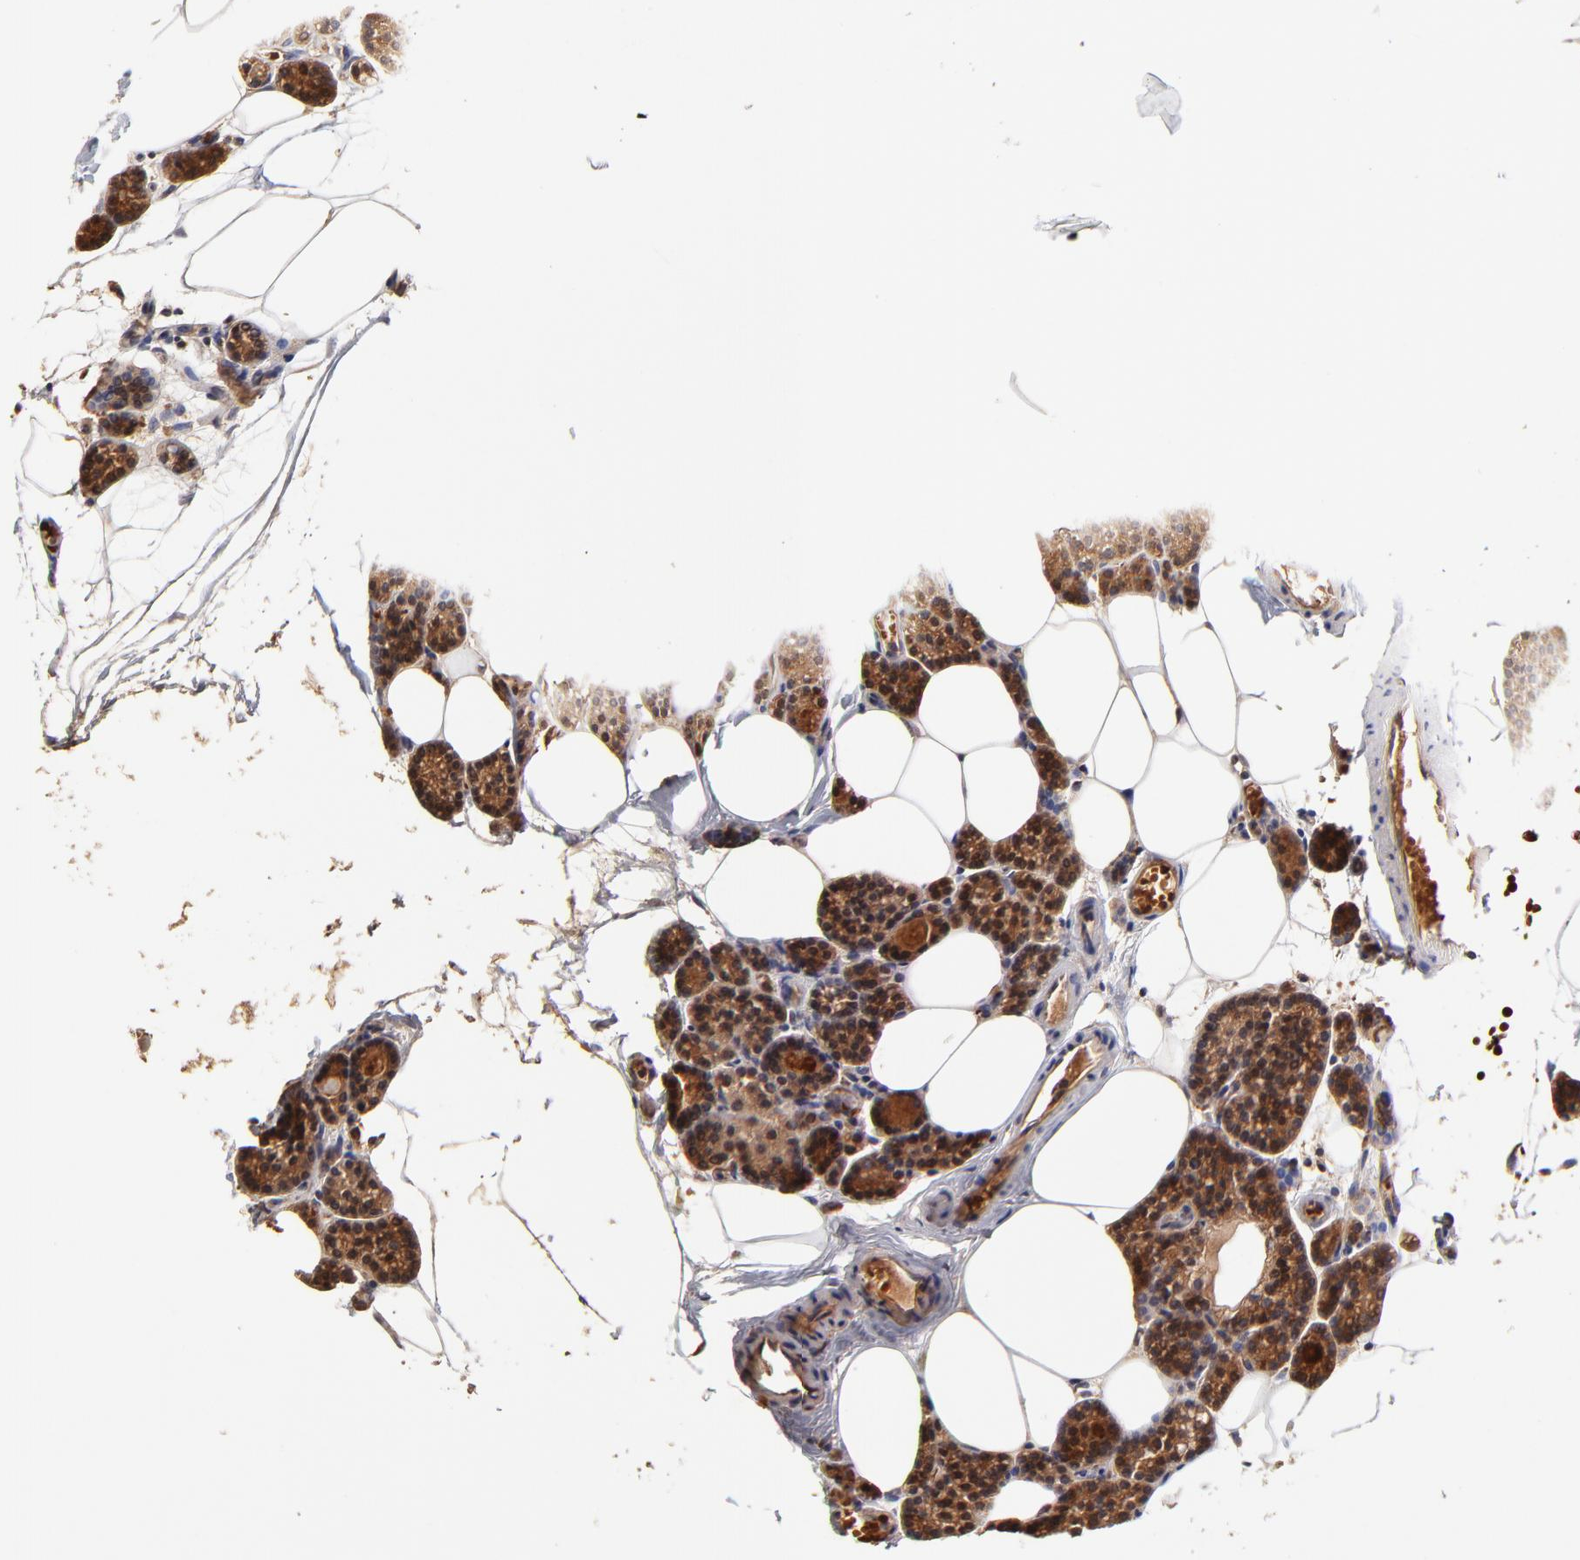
{"staining": {"intensity": "moderate", "quantity": ">75%", "location": "cytoplasmic/membranous"}, "tissue": "parathyroid gland", "cell_type": "Glandular cells", "image_type": "normal", "snomed": [{"axis": "morphology", "description": "Normal tissue, NOS"}, {"axis": "topography", "description": "Parathyroid gland"}], "caption": "IHC staining of benign parathyroid gland, which shows medium levels of moderate cytoplasmic/membranous expression in about >75% of glandular cells indicating moderate cytoplasmic/membranous protein staining. The staining was performed using DAB (brown) for protein detection and nuclei were counterstained in hematoxylin (blue).", "gene": "CD2AP", "patient": {"sex": "female", "age": 66}}